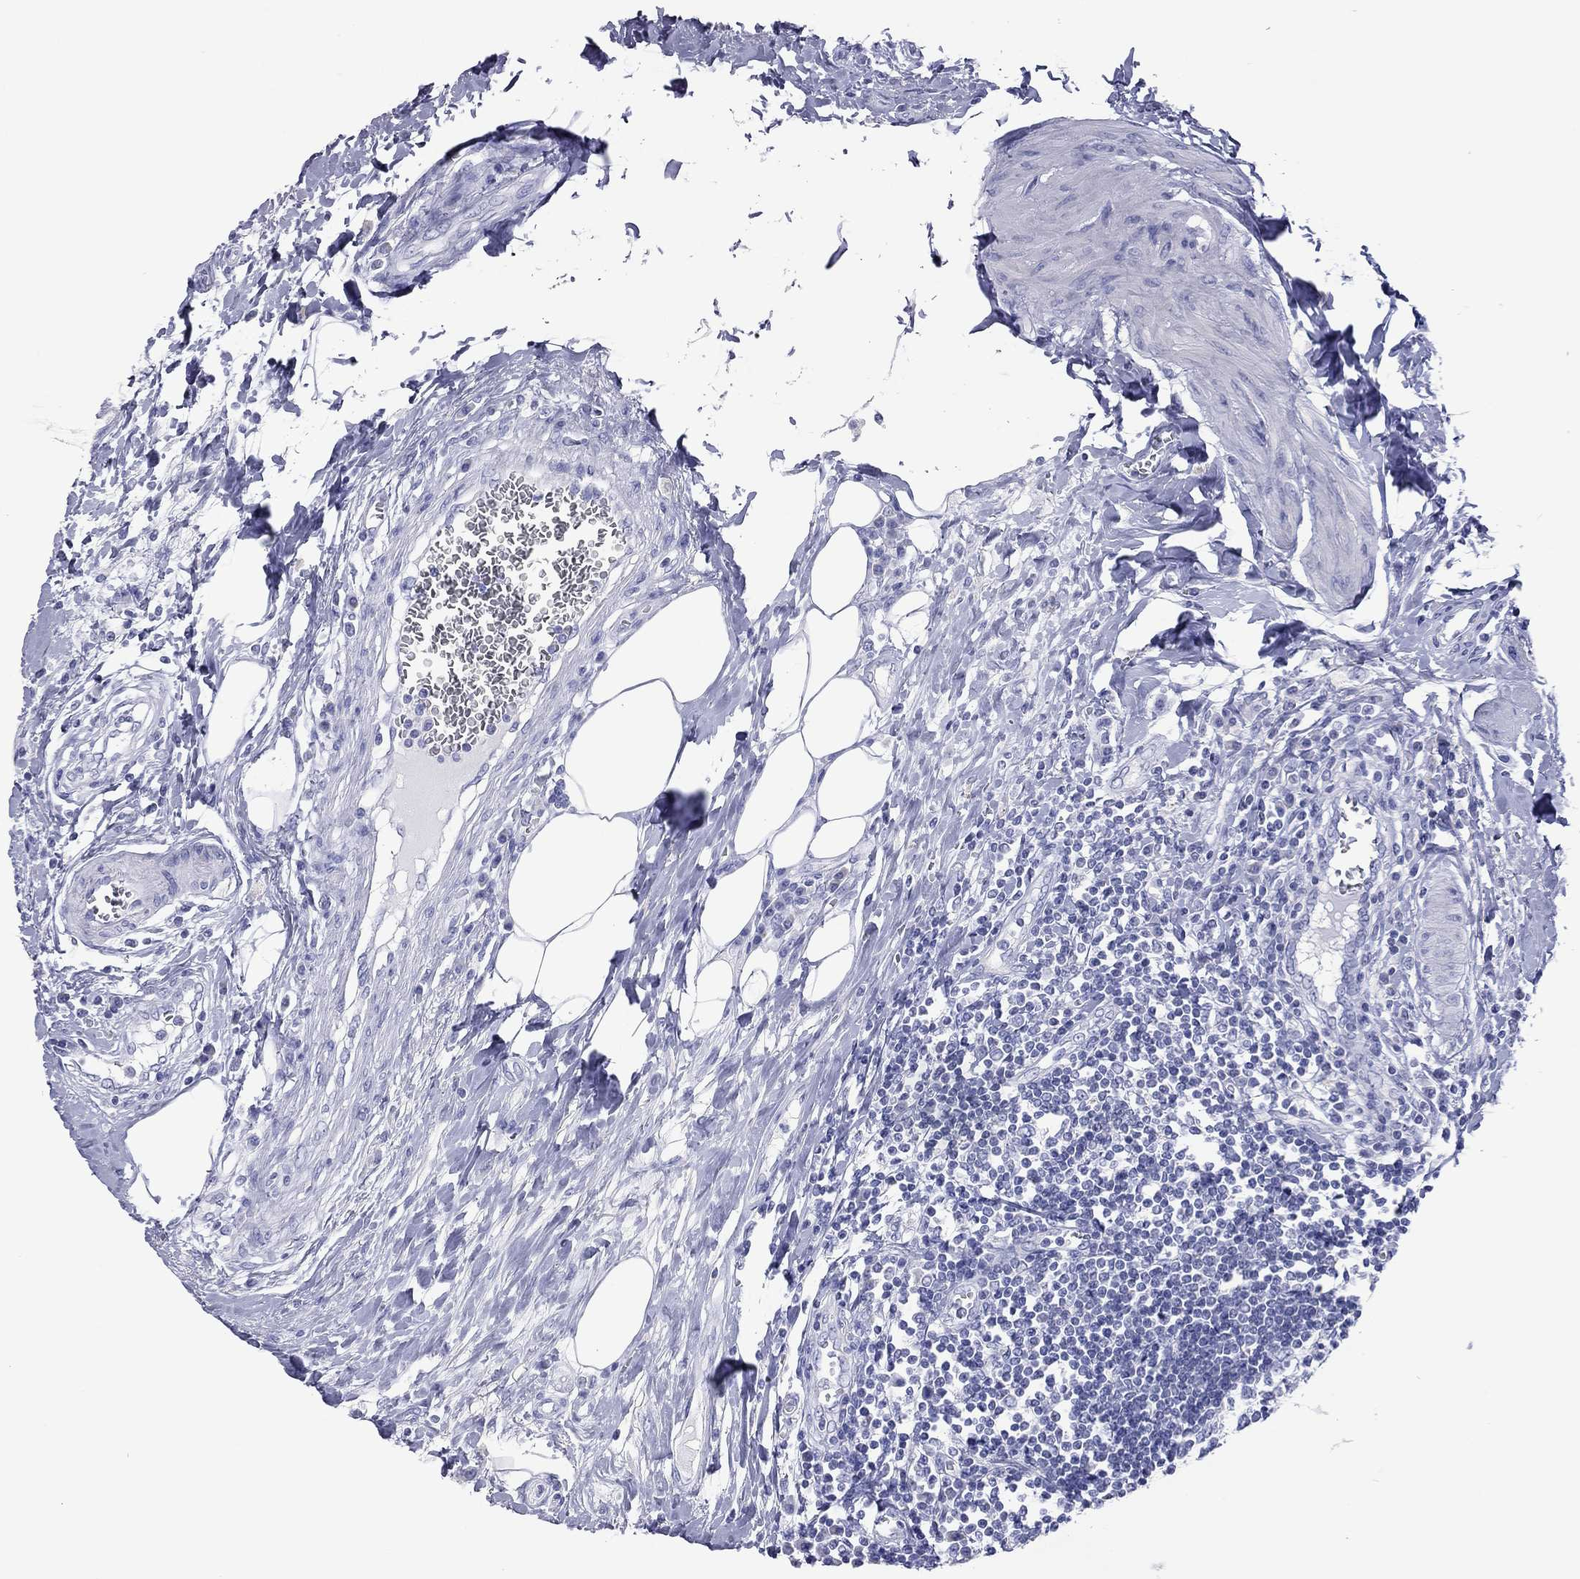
{"staining": {"intensity": "negative", "quantity": "none", "location": "none"}, "tissue": "urothelial cancer", "cell_type": "Tumor cells", "image_type": "cancer", "snomed": [{"axis": "morphology", "description": "Urothelial carcinoma, High grade"}, {"axis": "topography", "description": "Urinary bladder"}], "caption": "This is a histopathology image of immunohistochemistry staining of urothelial cancer, which shows no staining in tumor cells.", "gene": "VSIG10", "patient": {"sex": "female", "age": 58}}